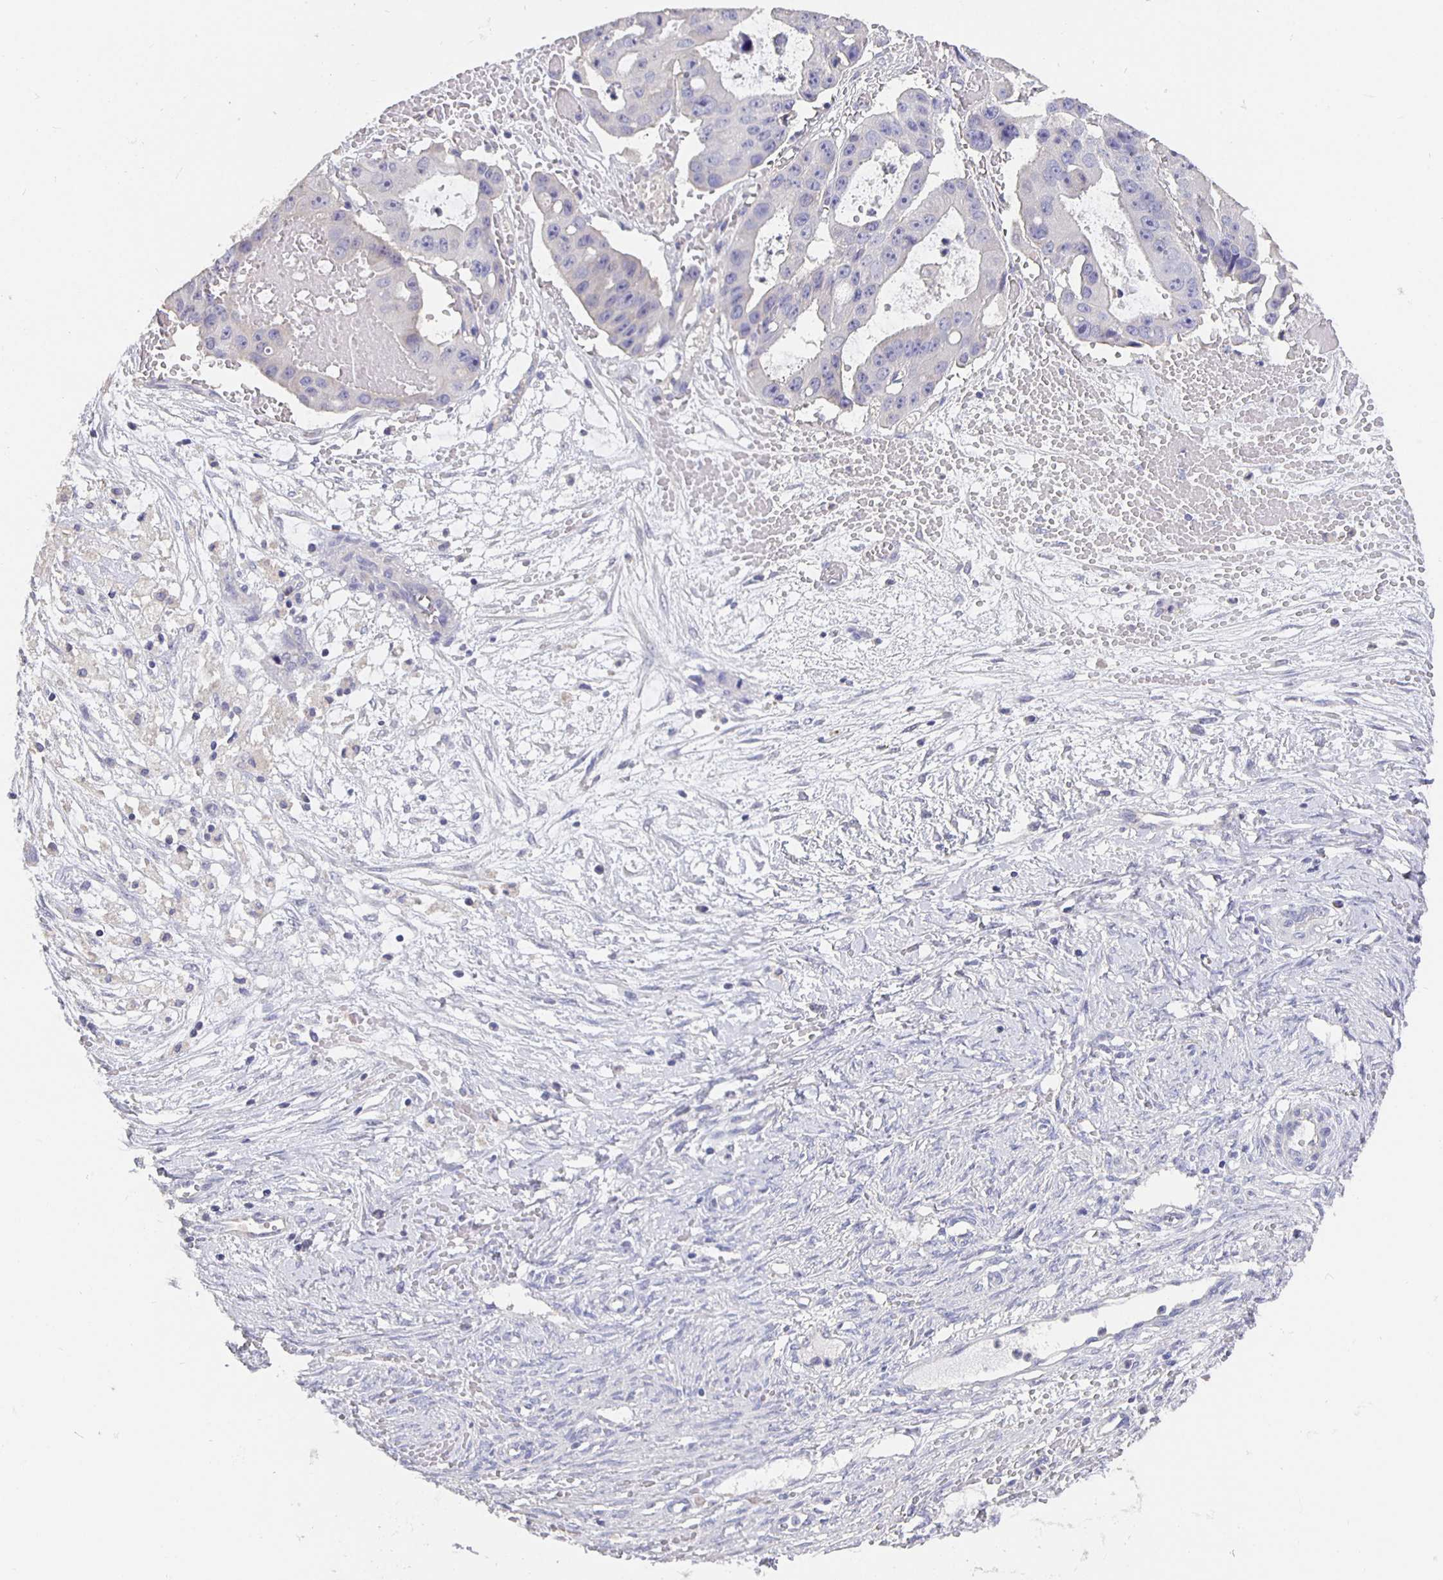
{"staining": {"intensity": "negative", "quantity": "none", "location": "none"}, "tissue": "ovarian cancer", "cell_type": "Tumor cells", "image_type": "cancer", "snomed": [{"axis": "morphology", "description": "Cystadenocarcinoma, serous, NOS"}, {"axis": "topography", "description": "Ovary"}], "caption": "Tumor cells are negative for protein expression in human ovarian serous cystadenocarcinoma.", "gene": "CFAP74", "patient": {"sex": "female", "age": 56}}